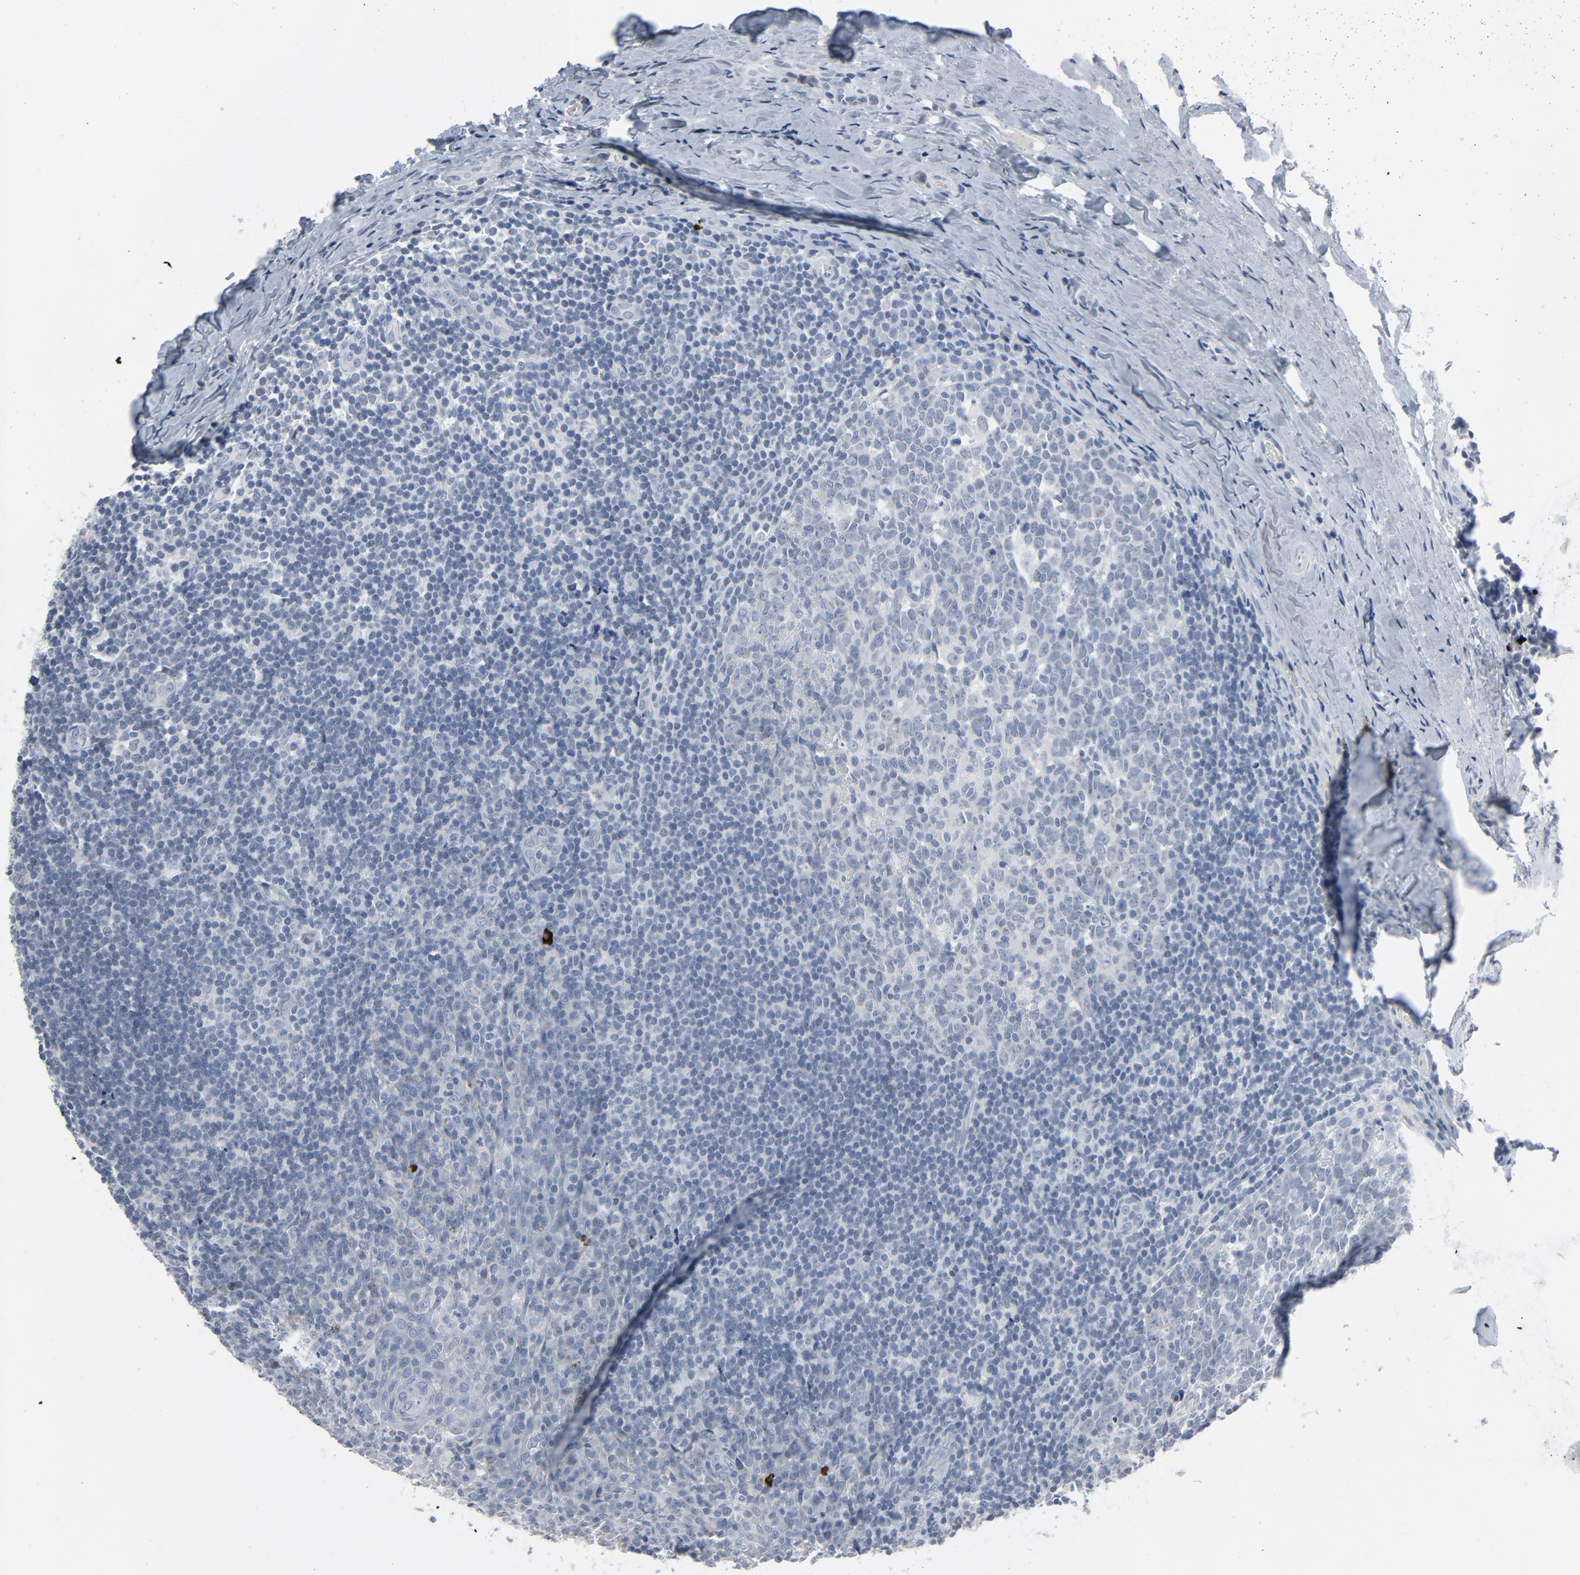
{"staining": {"intensity": "negative", "quantity": "none", "location": "none"}, "tissue": "tonsil", "cell_type": "Germinal center cells", "image_type": "normal", "snomed": [{"axis": "morphology", "description": "Normal tissue, NOS"}, {"axis": "topography", "description": "Tonsil"}], "caption": "The immunohistochemistry (IHC) micrograph has no significant staining in germinal center cells of tonsil. (Immunohistochemistry (ihc), brightfield microscopy, high magnification).", "gene": "GPX2", "patient": {"sex": "male", "age": 31}}